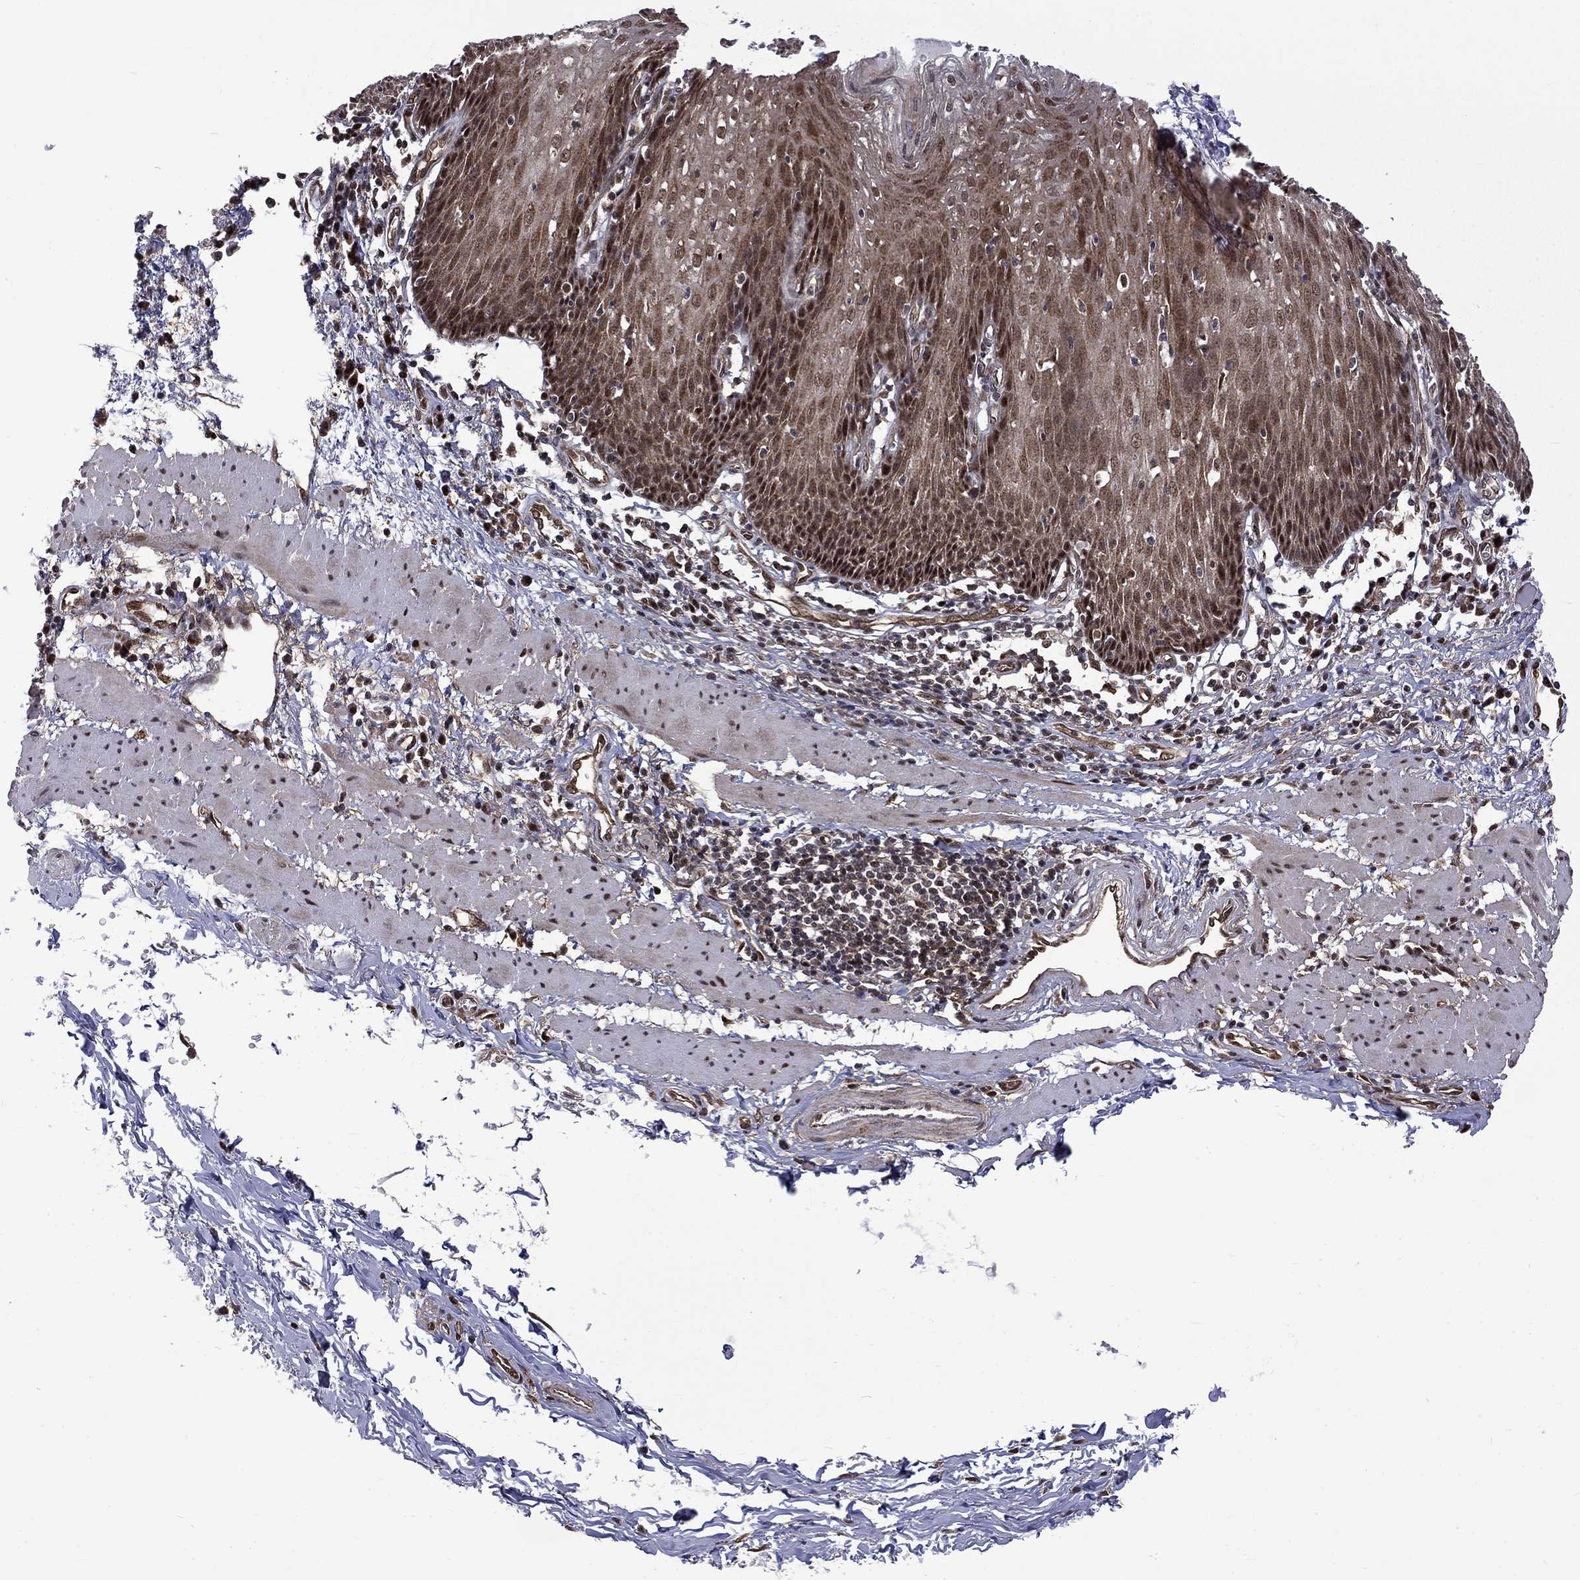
{"staining": {"intensity": "moderate", "quantity": "25%-75%", "location": "cytoplasmic/membranous,nuclear"}, "tissue": "esophagus", "cell_type": "Squamous epithelial cells", "image_type": "normal", "snomed": [{"axis": "morphology", "description": "Normal tissue, NOS"}, {"axis": "topography", "description": "Esophagus"}], "caption": "Unremarkable esophagus was stained to show a protein in brown. There is medium levels of moderate cytoplasmic/membranous,nuclear staining in approximately 25%-75% of squamous epithelial cells. (DAB (3,3'-diaminobenzidine) IHC with brightfield microscopy, high magnification).", "gene": "KPNA3", "patient": {"sex": "male", "age": 57}}